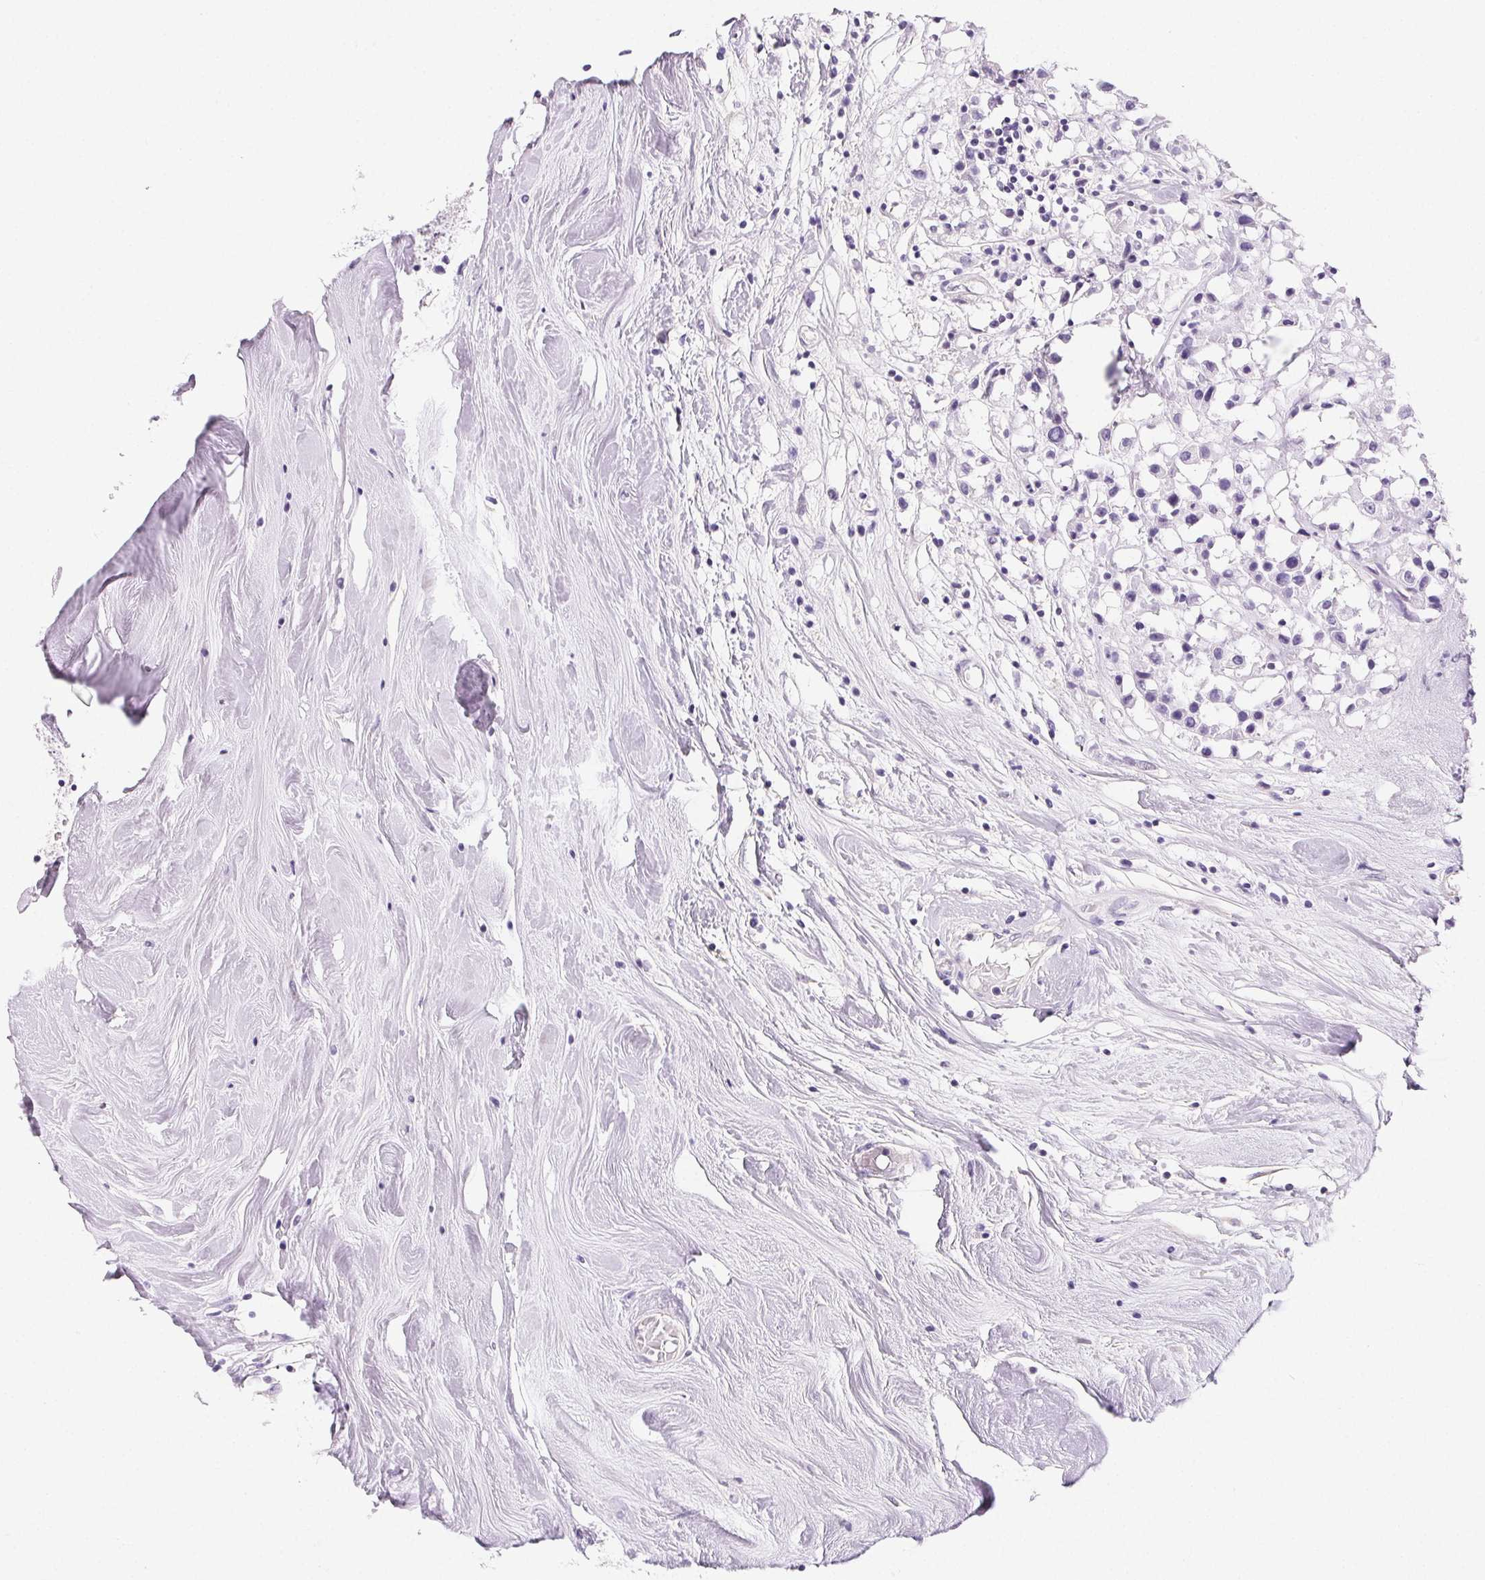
{"staining": {"intensity": "negative", "quantity": "none", "location": "none"}, "tissue": "breast cancer", "cell_type": "Tumor cells", "image_type": "cancer", "snomed": [{"axis": "morphology", "description": "Duct carcinoma"}, {"axis": "topography", "description": "Breast"}], "caption": "Immunohistochemistry photomicrograph of neoplastic tissue: human breast cancer stained with DAB displays no significant protein expression in tumor cells.", "gene": "PRSS3", "patient": {"sex": "female", "age": 61}}